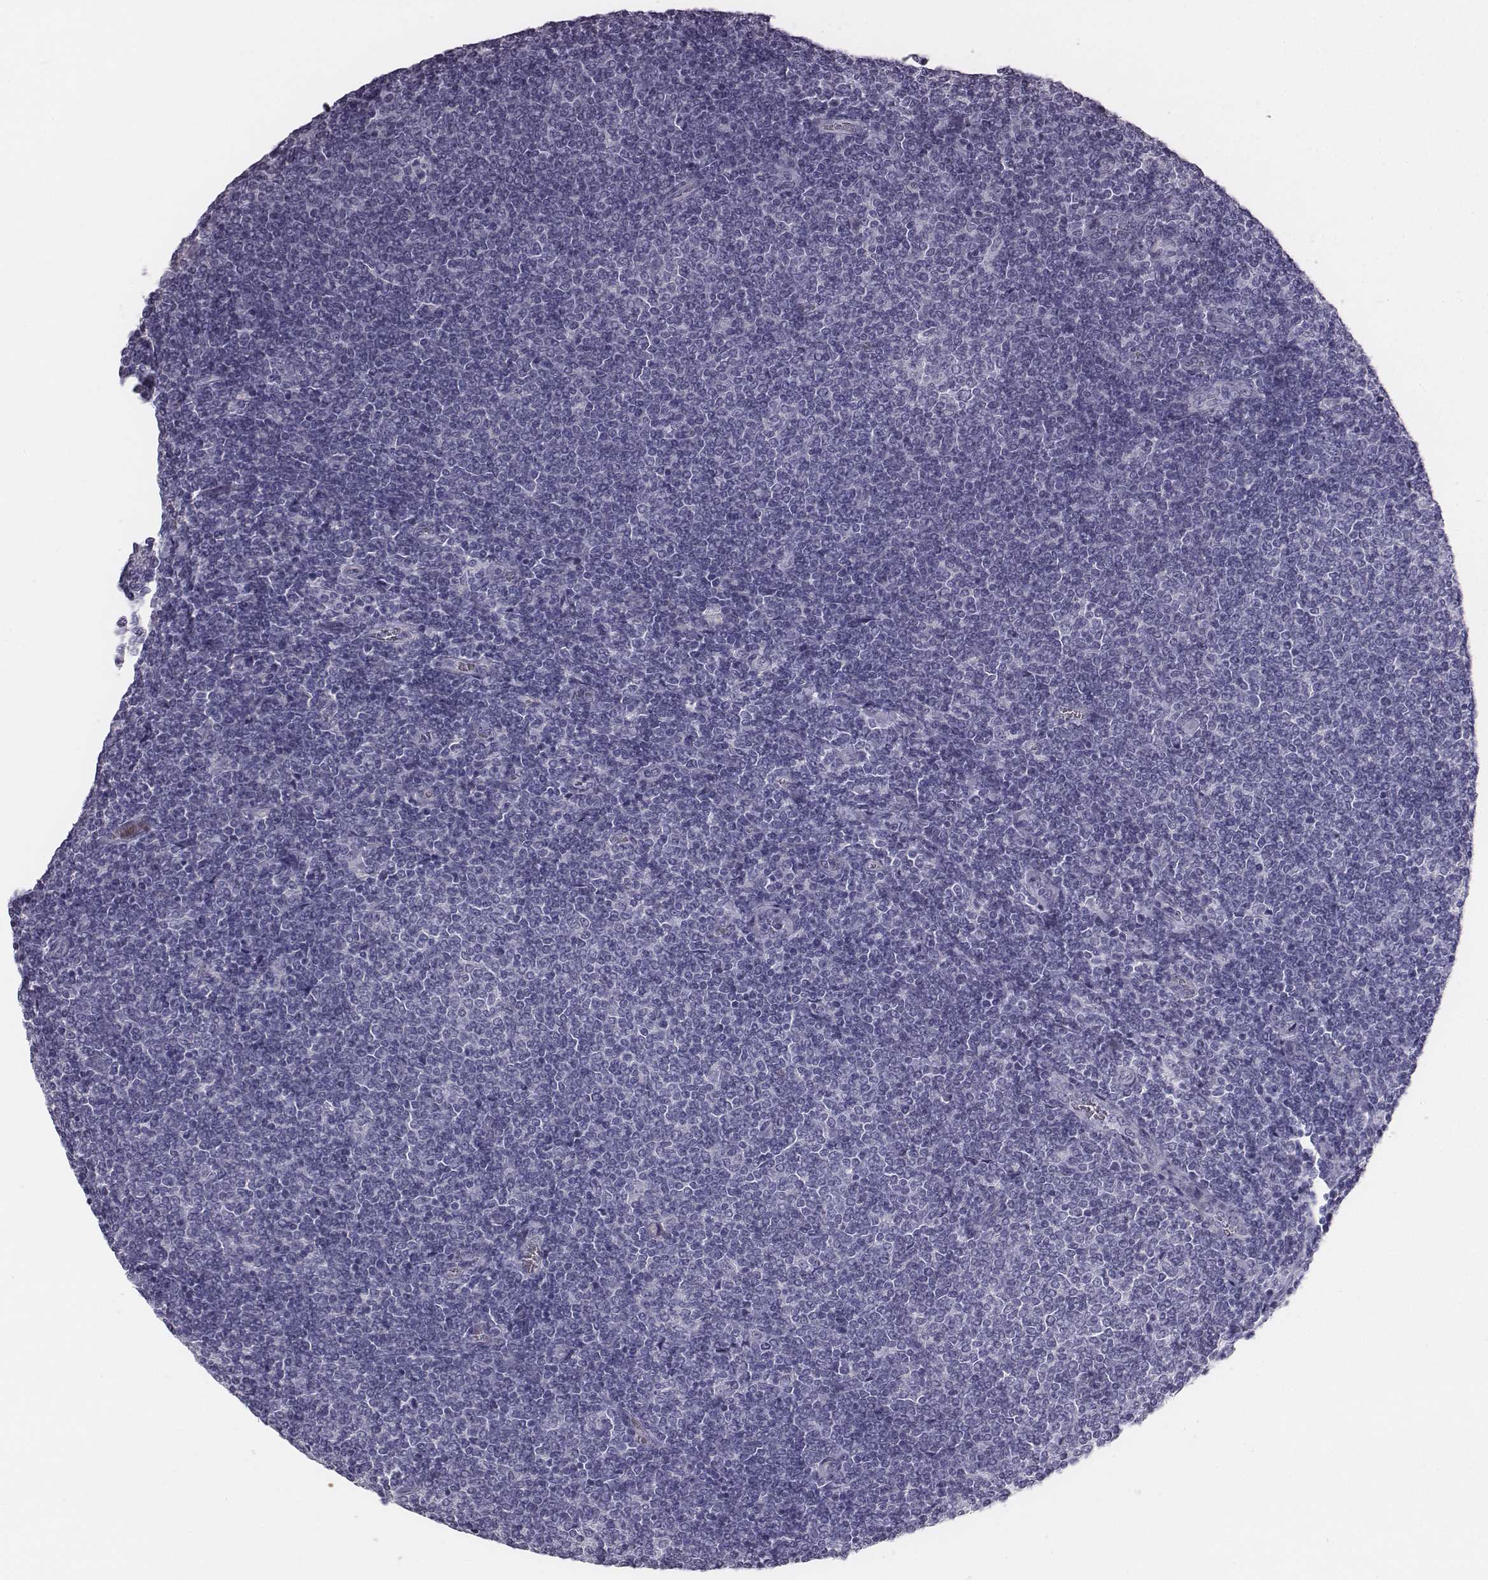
{"staining": {"intensity": "negative", "quantity": "none", "location": "none"}, "tissue": "lymphoma", "cell_type": "Tumor cells", "image_type": "cancer", "snomed": [{"axis": "morphology", "description": "Malignant lymphoma, non-Hodgkin's type, Low grade"}, {"axis": "topography", "description": "Lymph node"}], "caption": "Immunohistochemistry (IHC) image of human low-grade malignant lymphoma, non-Hodgkin's type stained for a protein (brown), which displays no positivity in tumor cells. (Stains: DAB immunohistochemistry with hematoxylin counter stain, Microscopy: brightfield microscopy at high magnification).", "gene": "HBZ", "patient": {"sex": "male", "age": 52}}